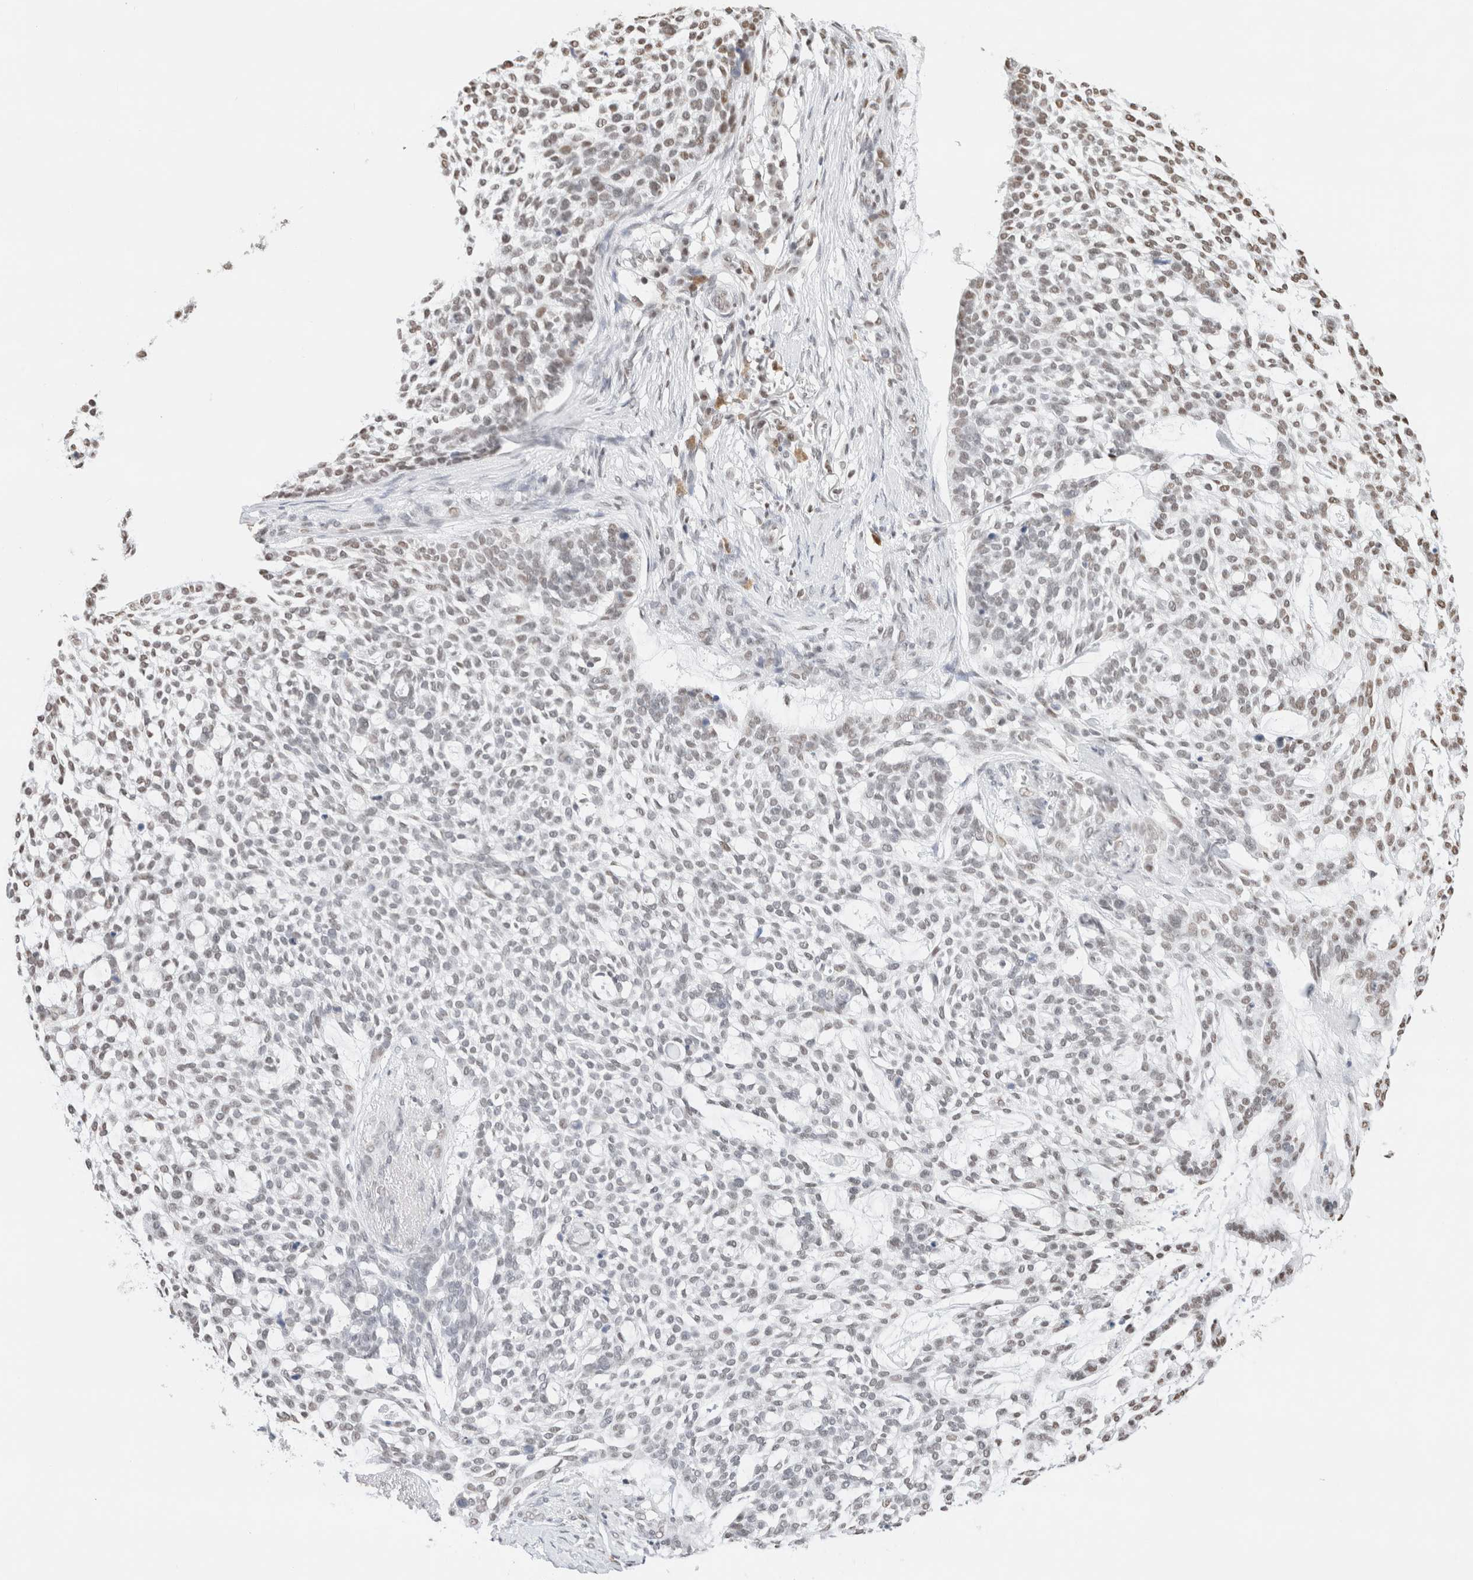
{"staining": {"intensity": "moderate", "quantity": "<25%", "location": "nuclear"}, "tissue": "skin cancer", "cell_type": "Tumor cells", "image_type": "cancer", "snomed": [{"axis": "morphology", "description": "Basal cell carcinoma"}, {"axis": "topography", "description": "Skin"}], "caption": "Skin basal cell carcinoma stained with a brown dye displays moderate nuclear positive positivity in approximately <25% of tumor cells.", "gene": "SUPT3H", "patient": {"sex": "female", "age": 64}}